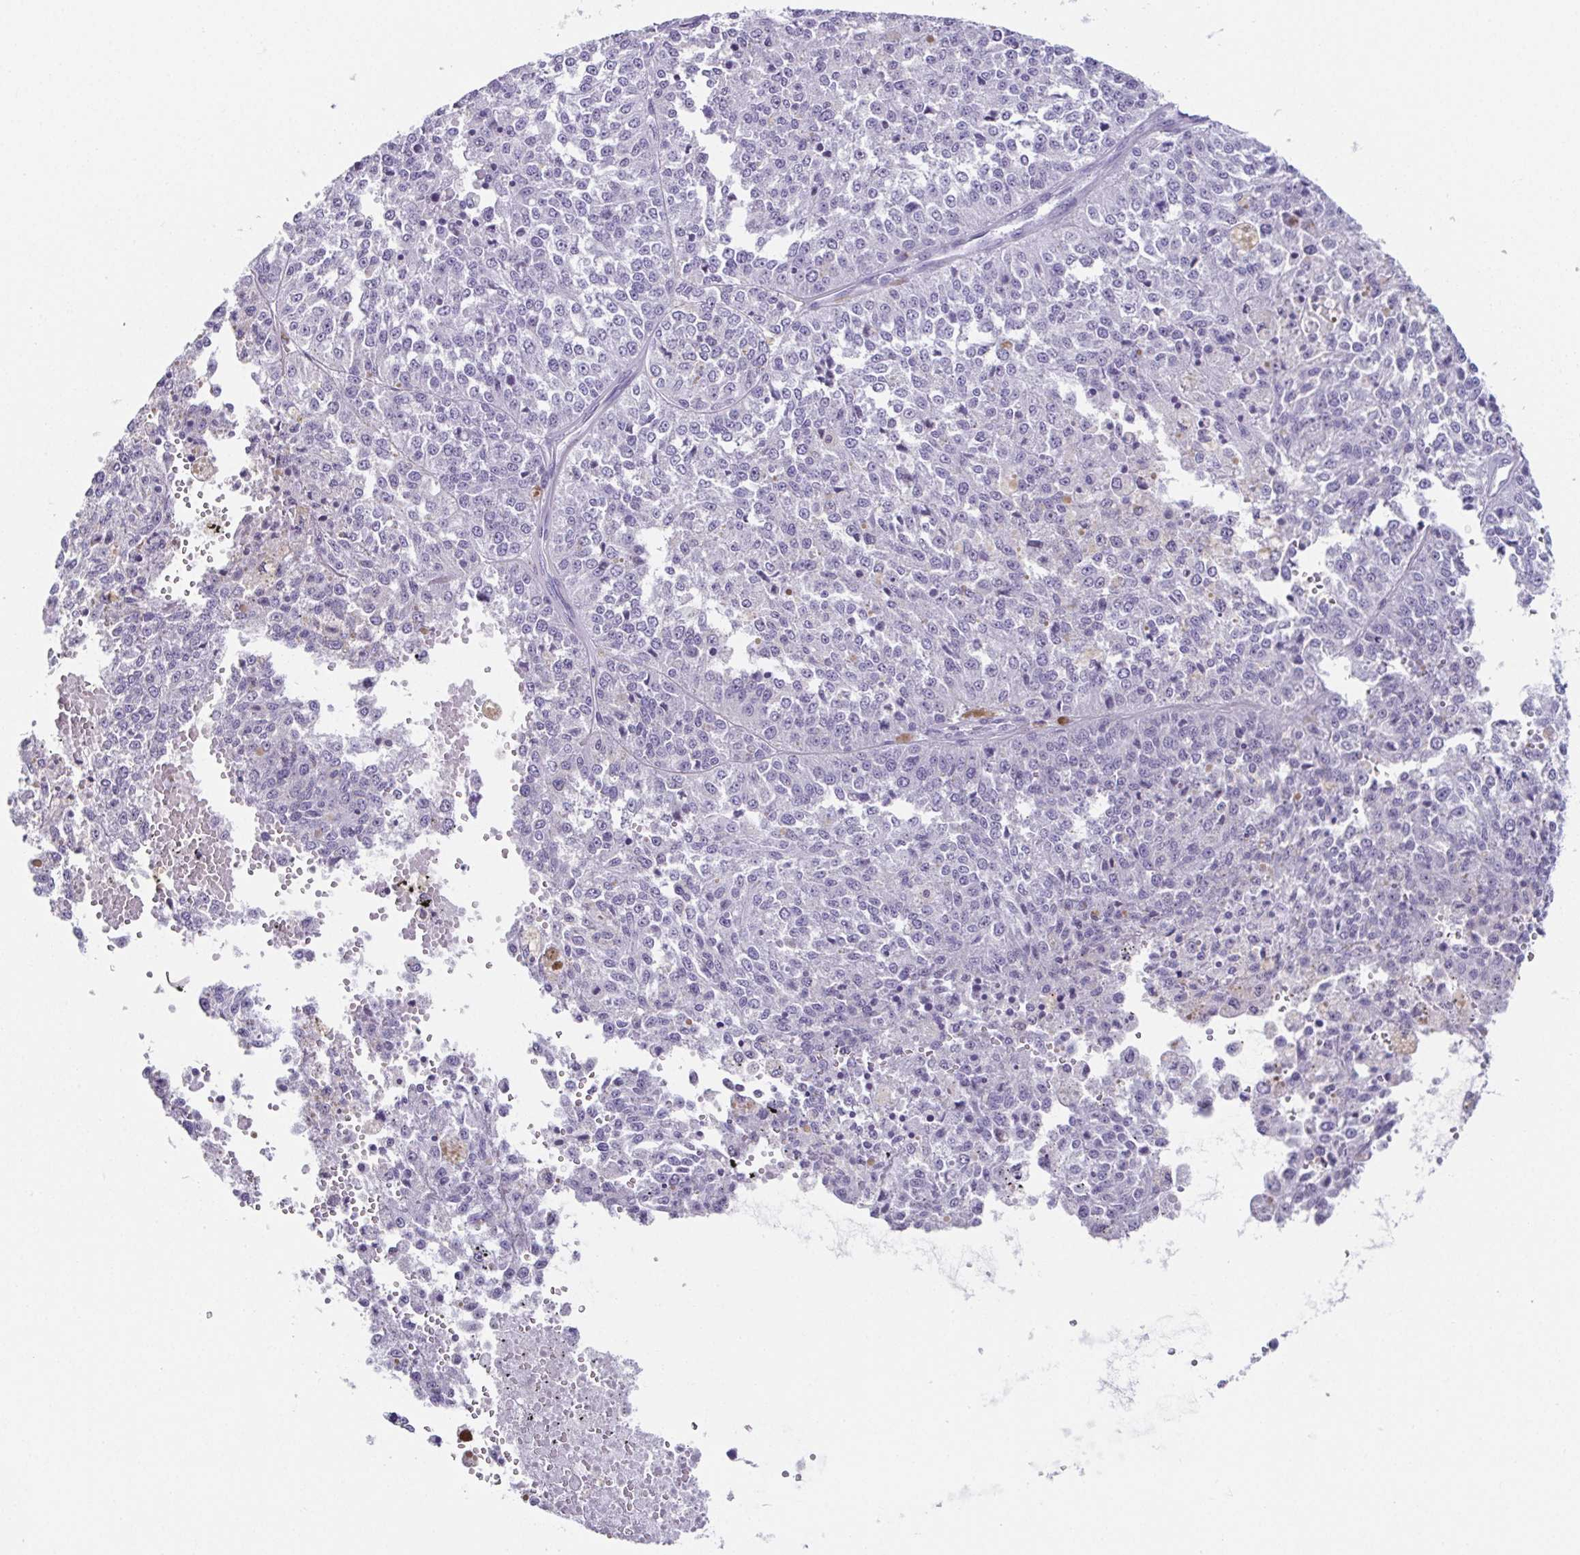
{"staining": {"intensity": "negative", "quantity": "none", "location": "none"}, "tissue": "melanoma", "cell_type": "Tumor cells", "image_type": "cancer", "snomed": [{"axis": "morphology", "description": "Malignant melanoma, Metastatic site"}, {"axis": "topography", "description": "Lymph node"}], "caption": "Histopathology image shows no protein staining in tumor cells of melanoma tissue.", "gene": "ESX1", "patient": {"sex": "female", "age": 64}}